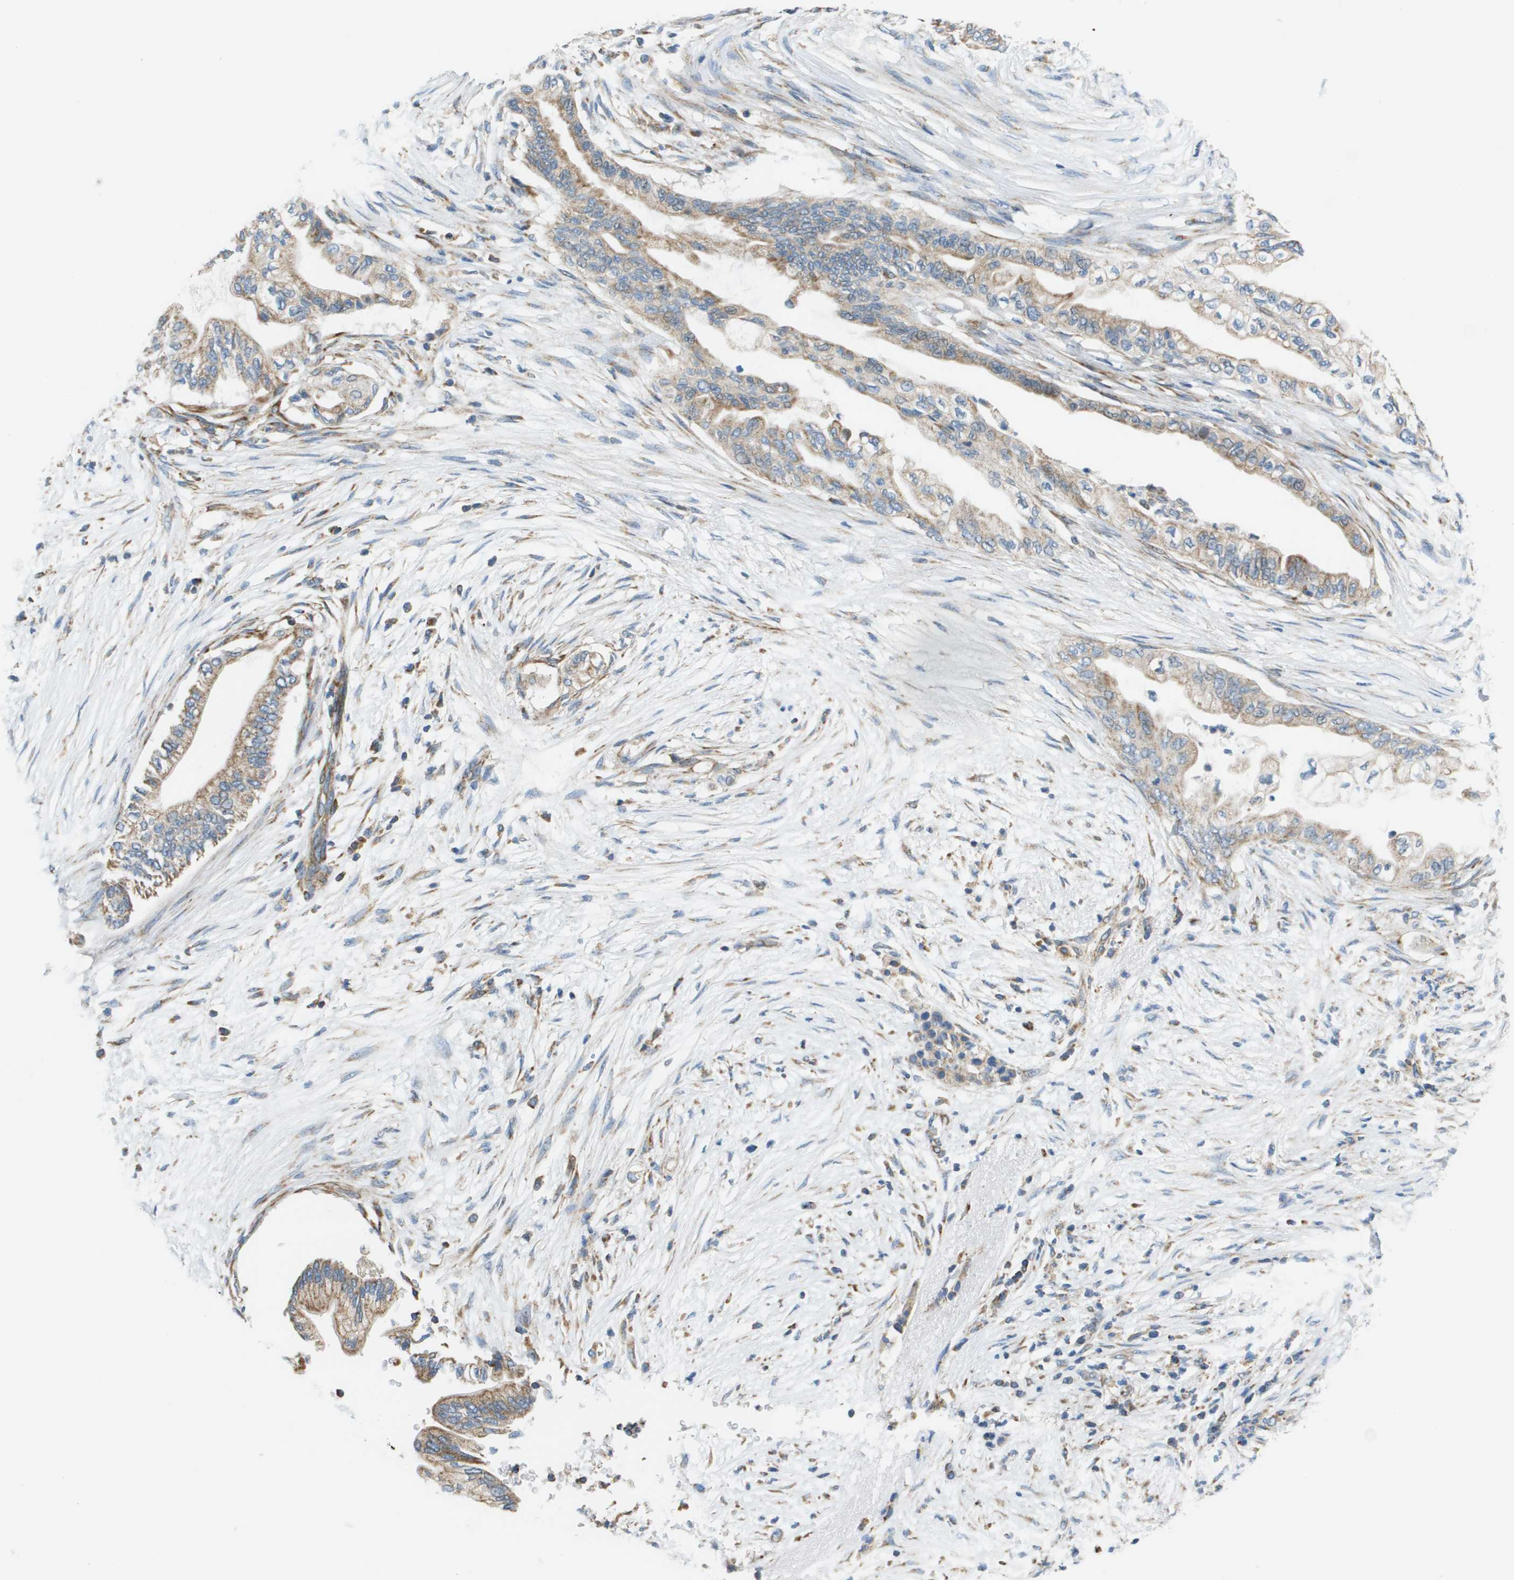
{"staining": {"intensity": "moderate", "quantity": ">75%", "location": "cytoplasmic/membranous"}, "tissue": "pancreatic cancer", "cell_type": "Tumor cells", "image_type": "cancer", "snomed": [{"axis": "morphology", "description": "Normal tissue, NOS"}, {"axis": "morphology", "description": "Adenocarcinoma, NOS"}, {"axis": "topography", "description": "Pancreas"}, {"axis": "topography", "description": "Duodenum"}], "caption": "Immunohistochemistry (IHC) (DAB (3,3'-diaminobenzidine)) staining of human adenocarcinoma (pancreatic) demonstrates moderate cytoplasmic/membranous protein positivity in about >75% of tumor cells.", "gene": "TAOK3", "patient": {"sex": "female", "age": 60}}